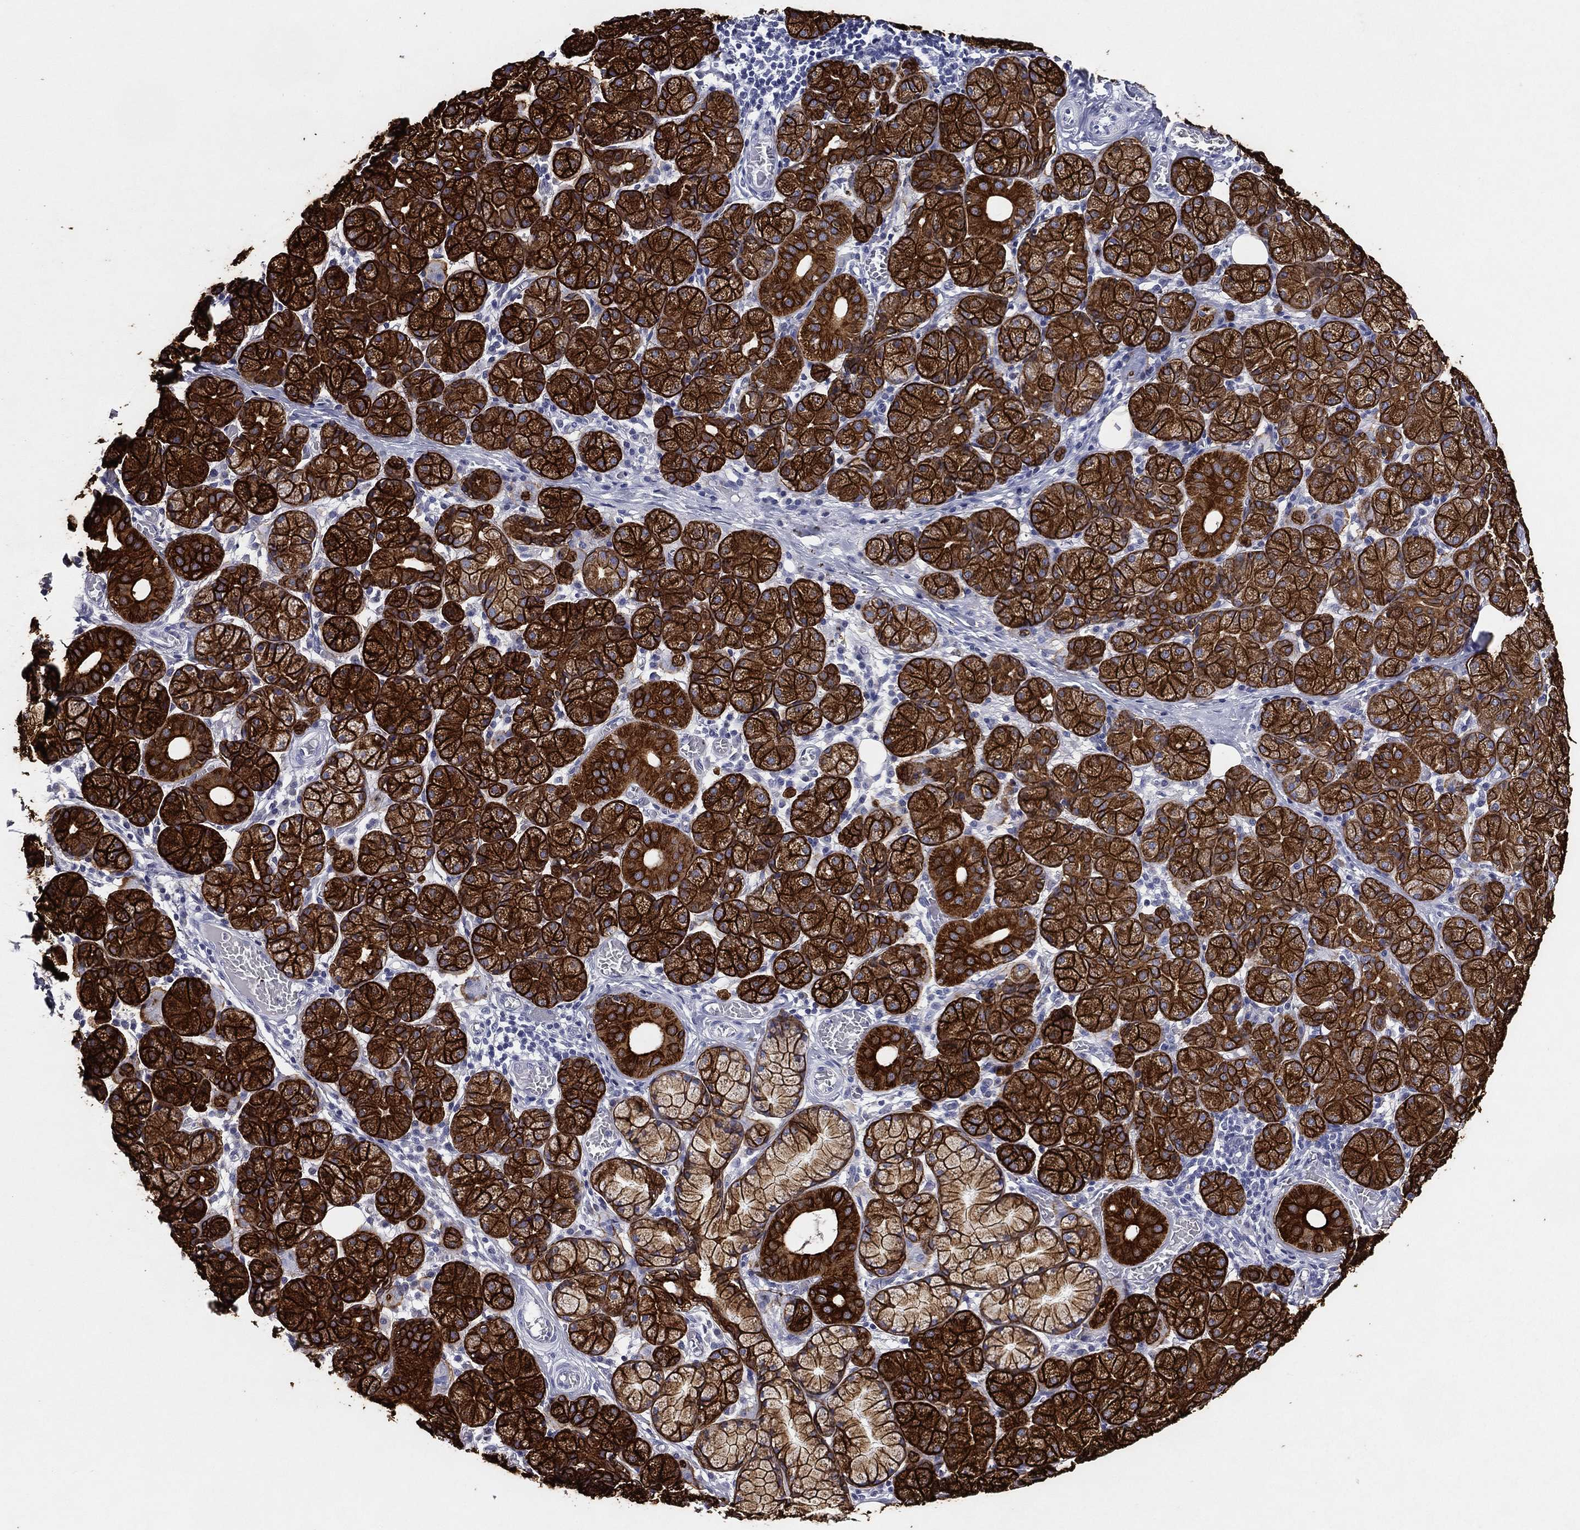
{"staining": {"intensity": "strong", "quantity": ">75%", "location": "cytoplasmic/membranous"}, "tissue": "salivary gland", "cell_type": "Glandular cells", "image_type": "normal", "snomed": [{"axis": "morphology", "description": "Normal tissue, NOS"}, {"axis": "topography", "description": "Salivary gland"}, {"axis": "topography", "description": "Peripheral nerve tissue"}], "caption": "Glandular cells reveal high levels of strong cytoplasmic/membranous positivity in about >75% of cells in unremarkable salivary gland.", "gene": "KRT7", "patient": {"sex": "female", "age": 24}}